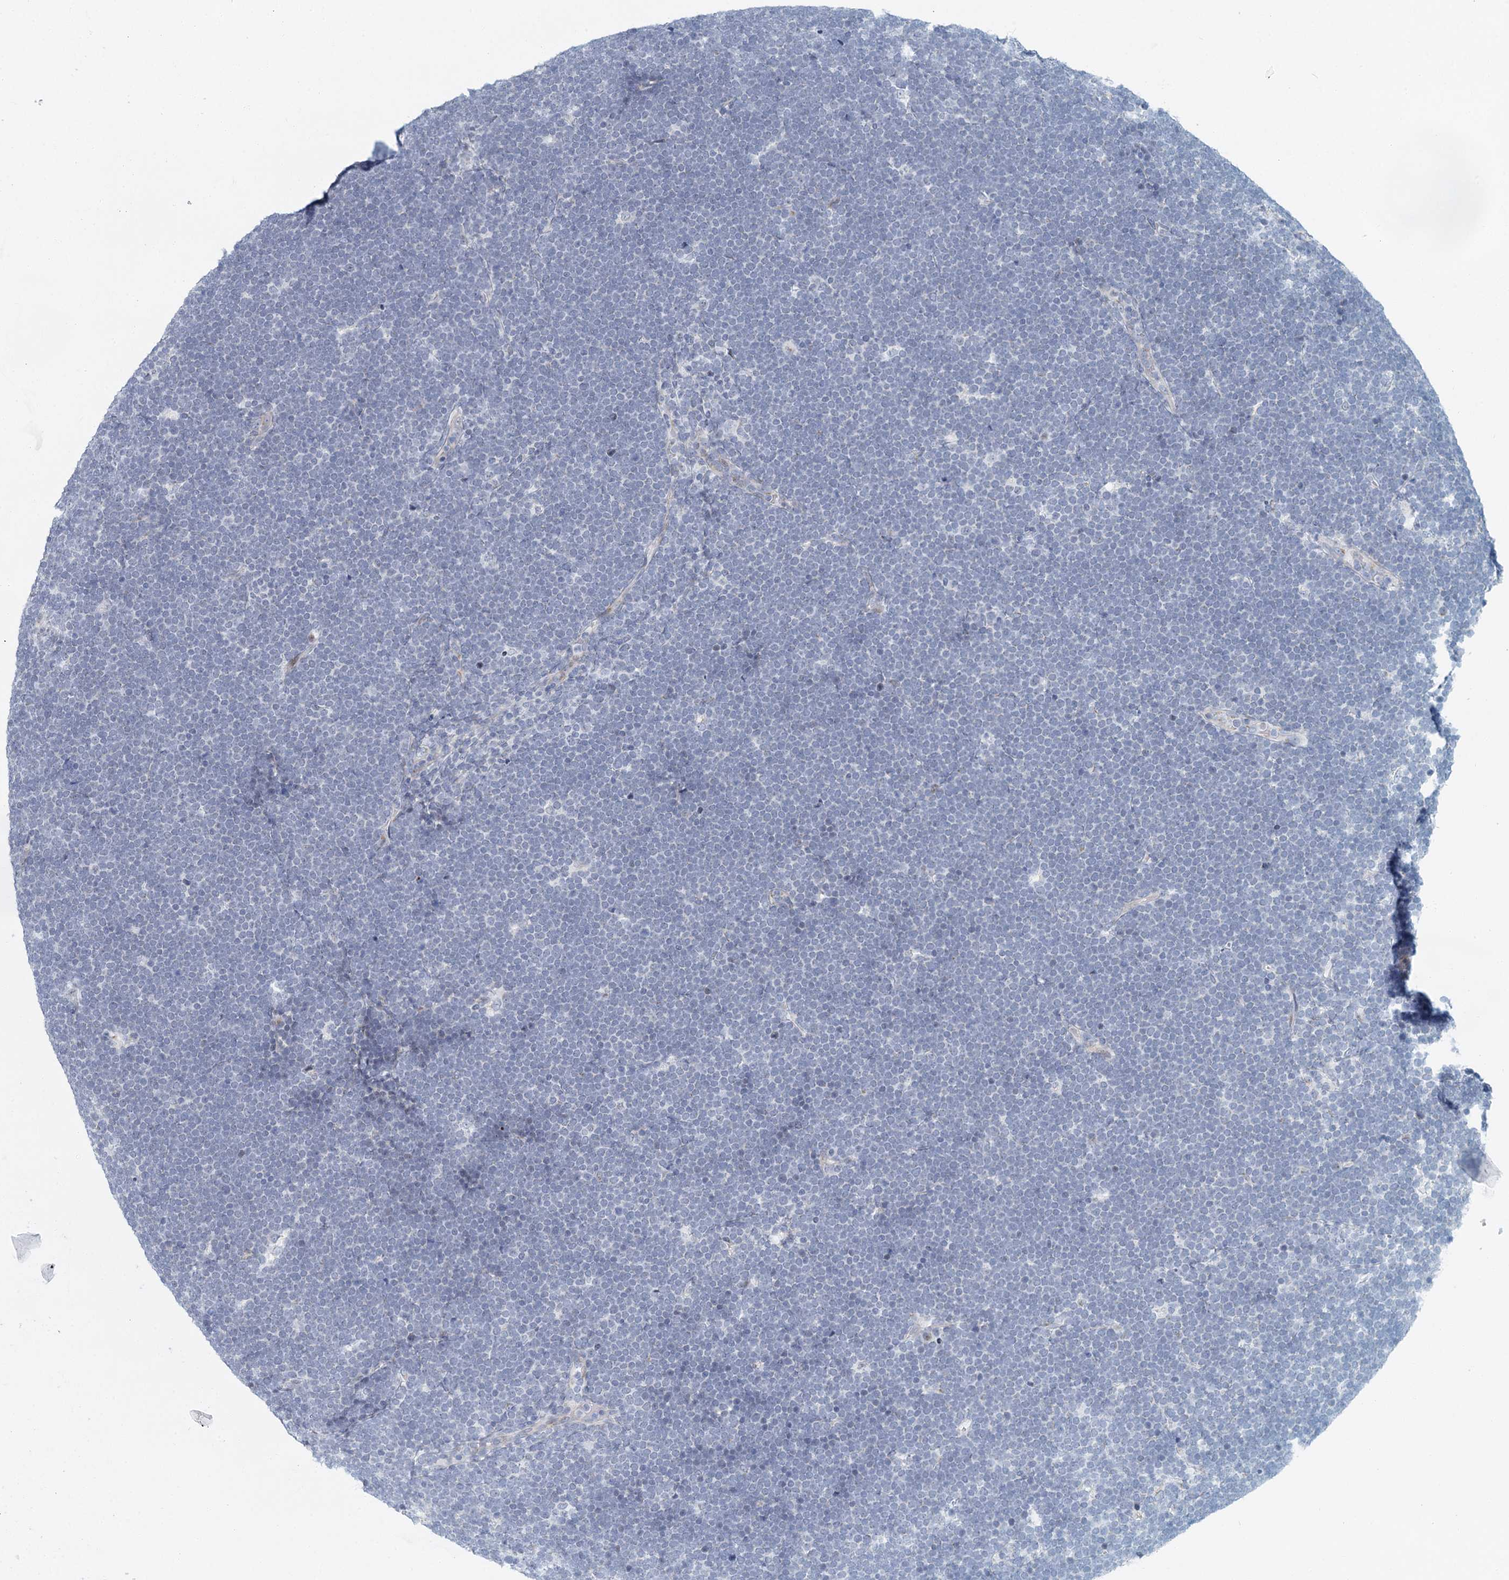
{"staining": {"intensity": "negative", "quantity": "none", "location": "none"}, "tissue": "lymphoma", "cell_type": "Tumor cells", "image_type": "cancer", "snomed": [{"axis": "morphology", "description": "Malignant lymphoma, non-Hodgkin's type, High grade"}, {"axis": "topography", "description": "Lymph node"}], "caption": "Protein analysis of malignant lymphoma, non-Hodgkin's type (high-grade) exhibits no significant staining in tumor cells. (Stains: DAB (3,3'-diaminobenzidine) immunohistochemistry (IHC) with hematoxylin counter stain, Microscopy: brightfield microscopy at high magnification).", "gene": "ZNF527", "patient": {"sex": "male", "age": 13}}